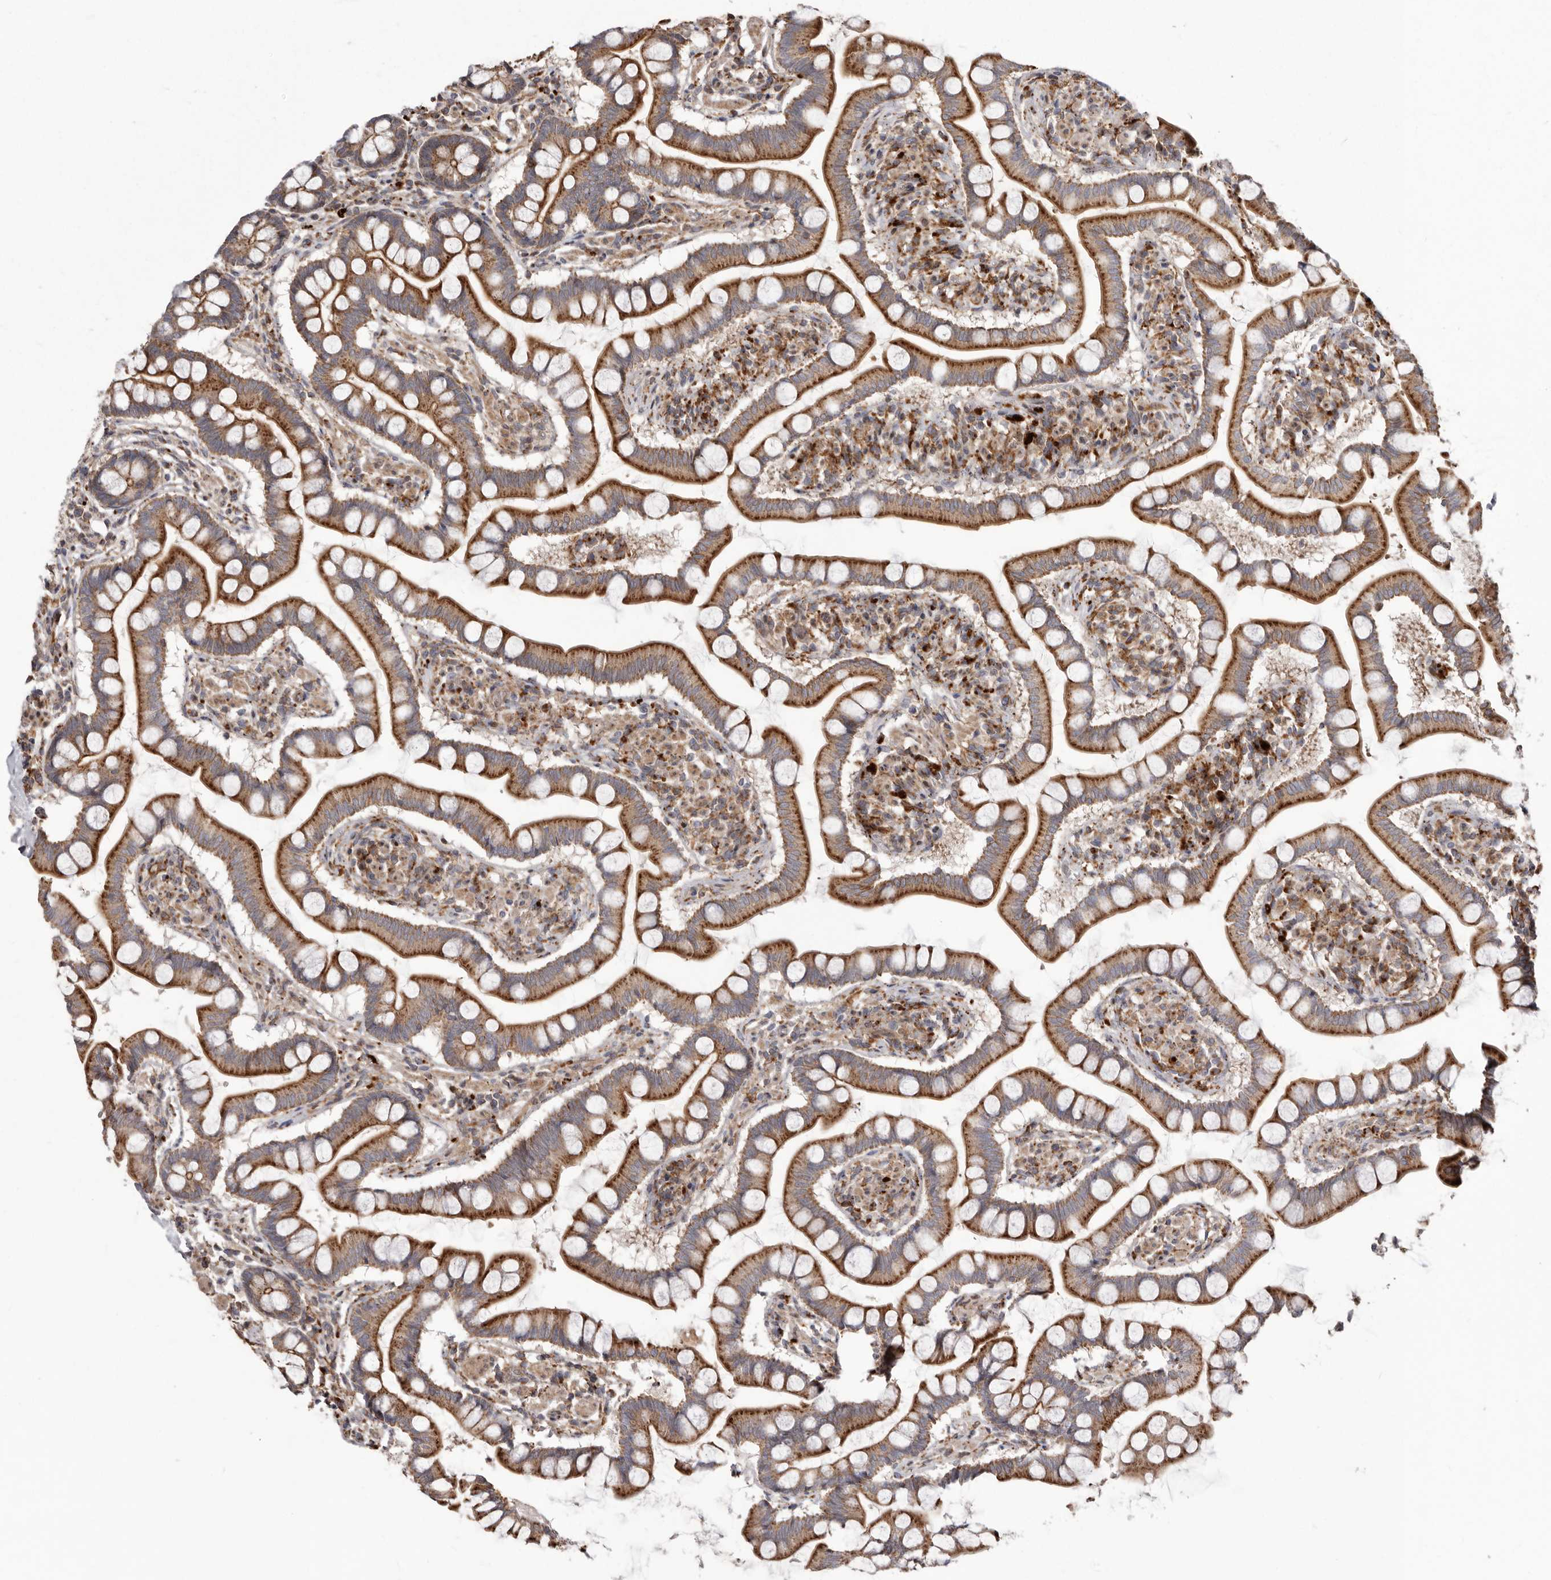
{"staining": {"intensity": "strong", "quantity": ">75%", "location": "cytoplasmic/membranous"}, "tissue": "small intestine", "cell_type": "Glandular cells", "image_type": "normal", "snomed": [{"axis": "morphology", "description": "Normal tissue, NOS"}, {"axis": "topography", "description": "Small intestine"}], "caption": "A brown stain highlights strong cytoplasmic/membranous positivity of a protein in glandular cells of normal small intestine. (Brightfield microscopy of DAB IHC at high magnification).", "gene": "NUP43", "patient": {"sex": "male", "age": 41}}